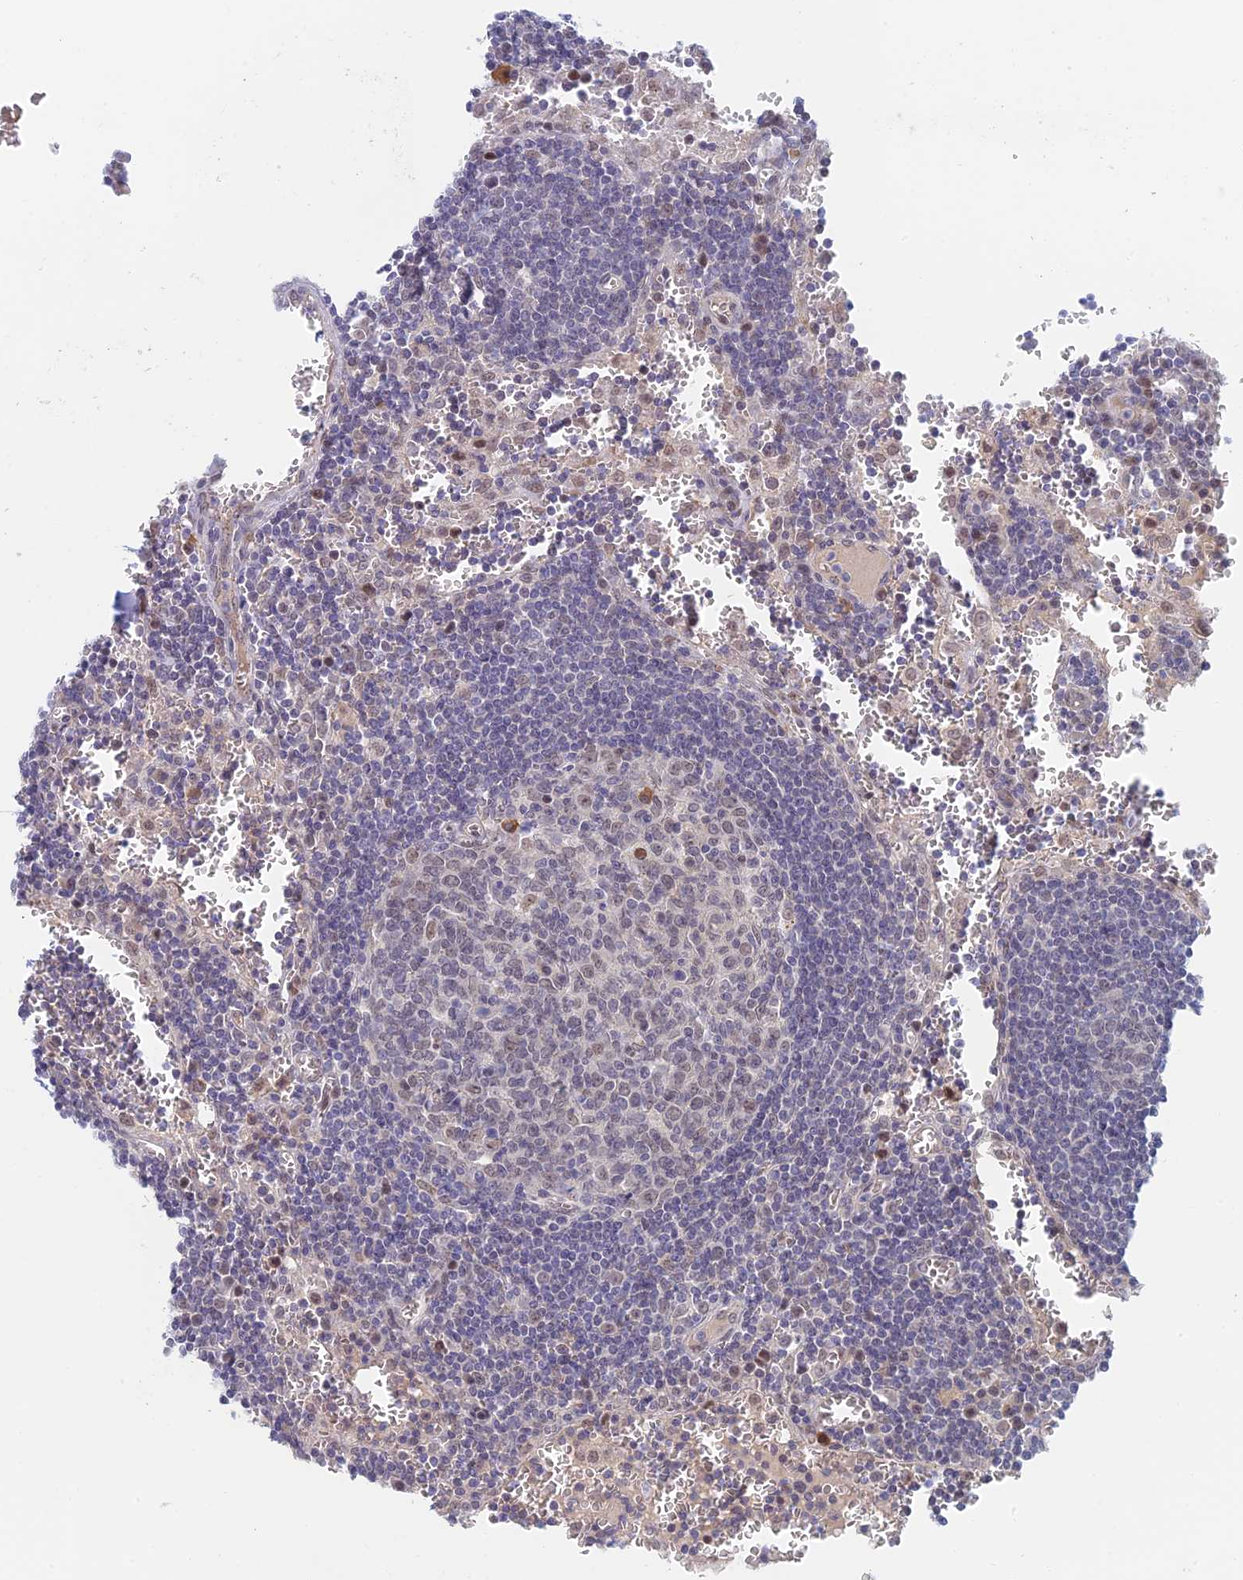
{"staining": {"intensity": "weak", "quantity": "<25%", "location": "nuclear"}, "tissue": "lymph node", "cell_type": "Germinal center cells", "image_type": "normal", "snomed": [{"axis": "morphology", "description": "Normal tissue, NOS"}, {"axis": "topography", "description": "Lymph node"}], "caption": "Immunohistochemistry (IHC) micrograph of normal lymph node: lymph node stained with DAB (3,3'-diaminobenzidine) demonstrates no significant protein positivity in germinal center cells.", "gene": "ZUP1", "patient": {"sex": "female", "age": 73}}